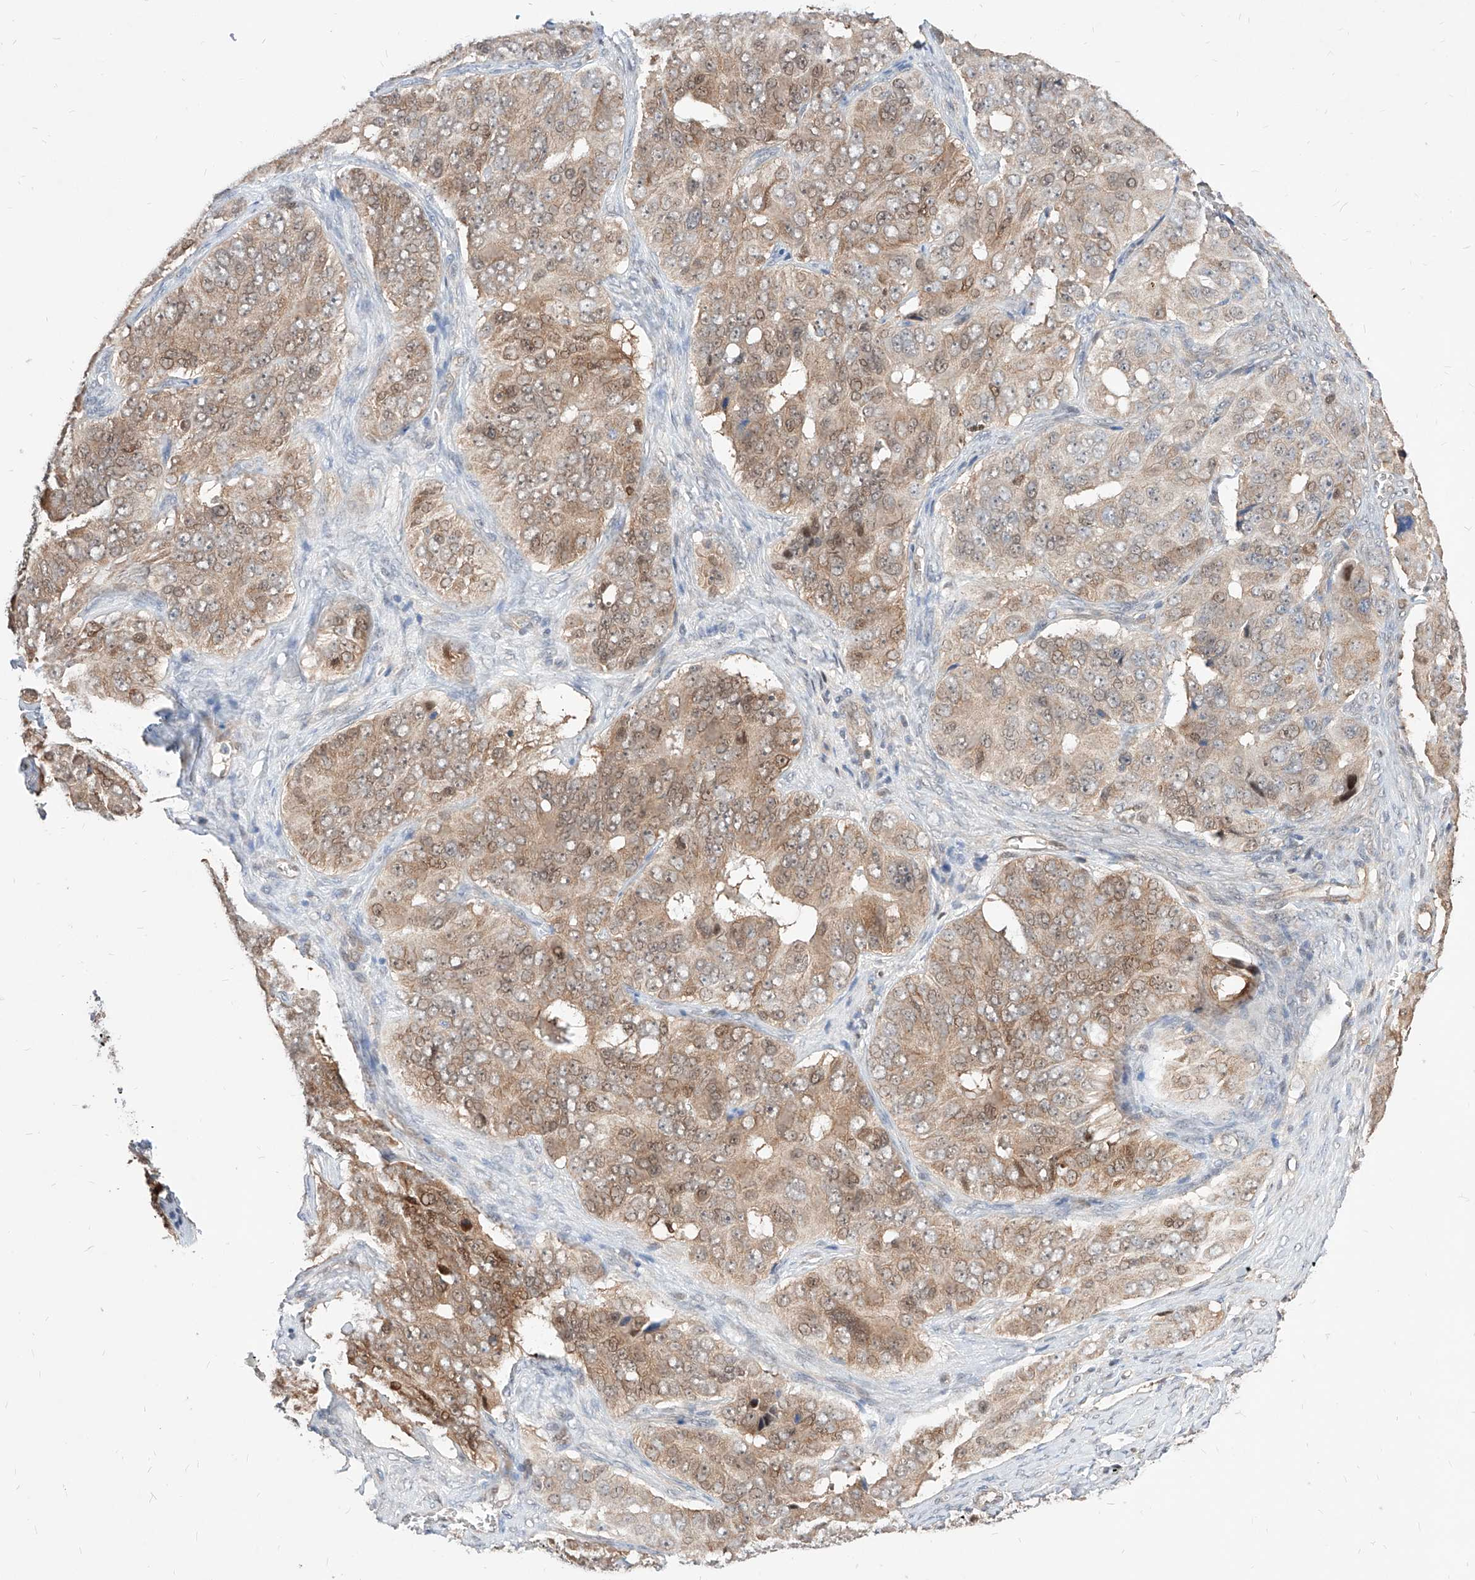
{"staining": {"intensity": "moderate", "quantity": ">75%", "location": "cytoplasmic/membranous,nuclear"}, "tissue": "ovarian cancer", "cell_type": "Tumor cells", "image_type": "cancer", "snomed": [{"axis": "morphology", "description": "Carcinoma, endometroid"}, {"axis": "topography", "description": "Ovary"}], "caption": "Tumor cells demonstrate moderate cytoplasmic/membranous and nuclear positivity in about >75% of cells in endometroid carcinoma (ovarian).", "gene": "TSNAX", "patient": {"sex": "female", "age": 51}}